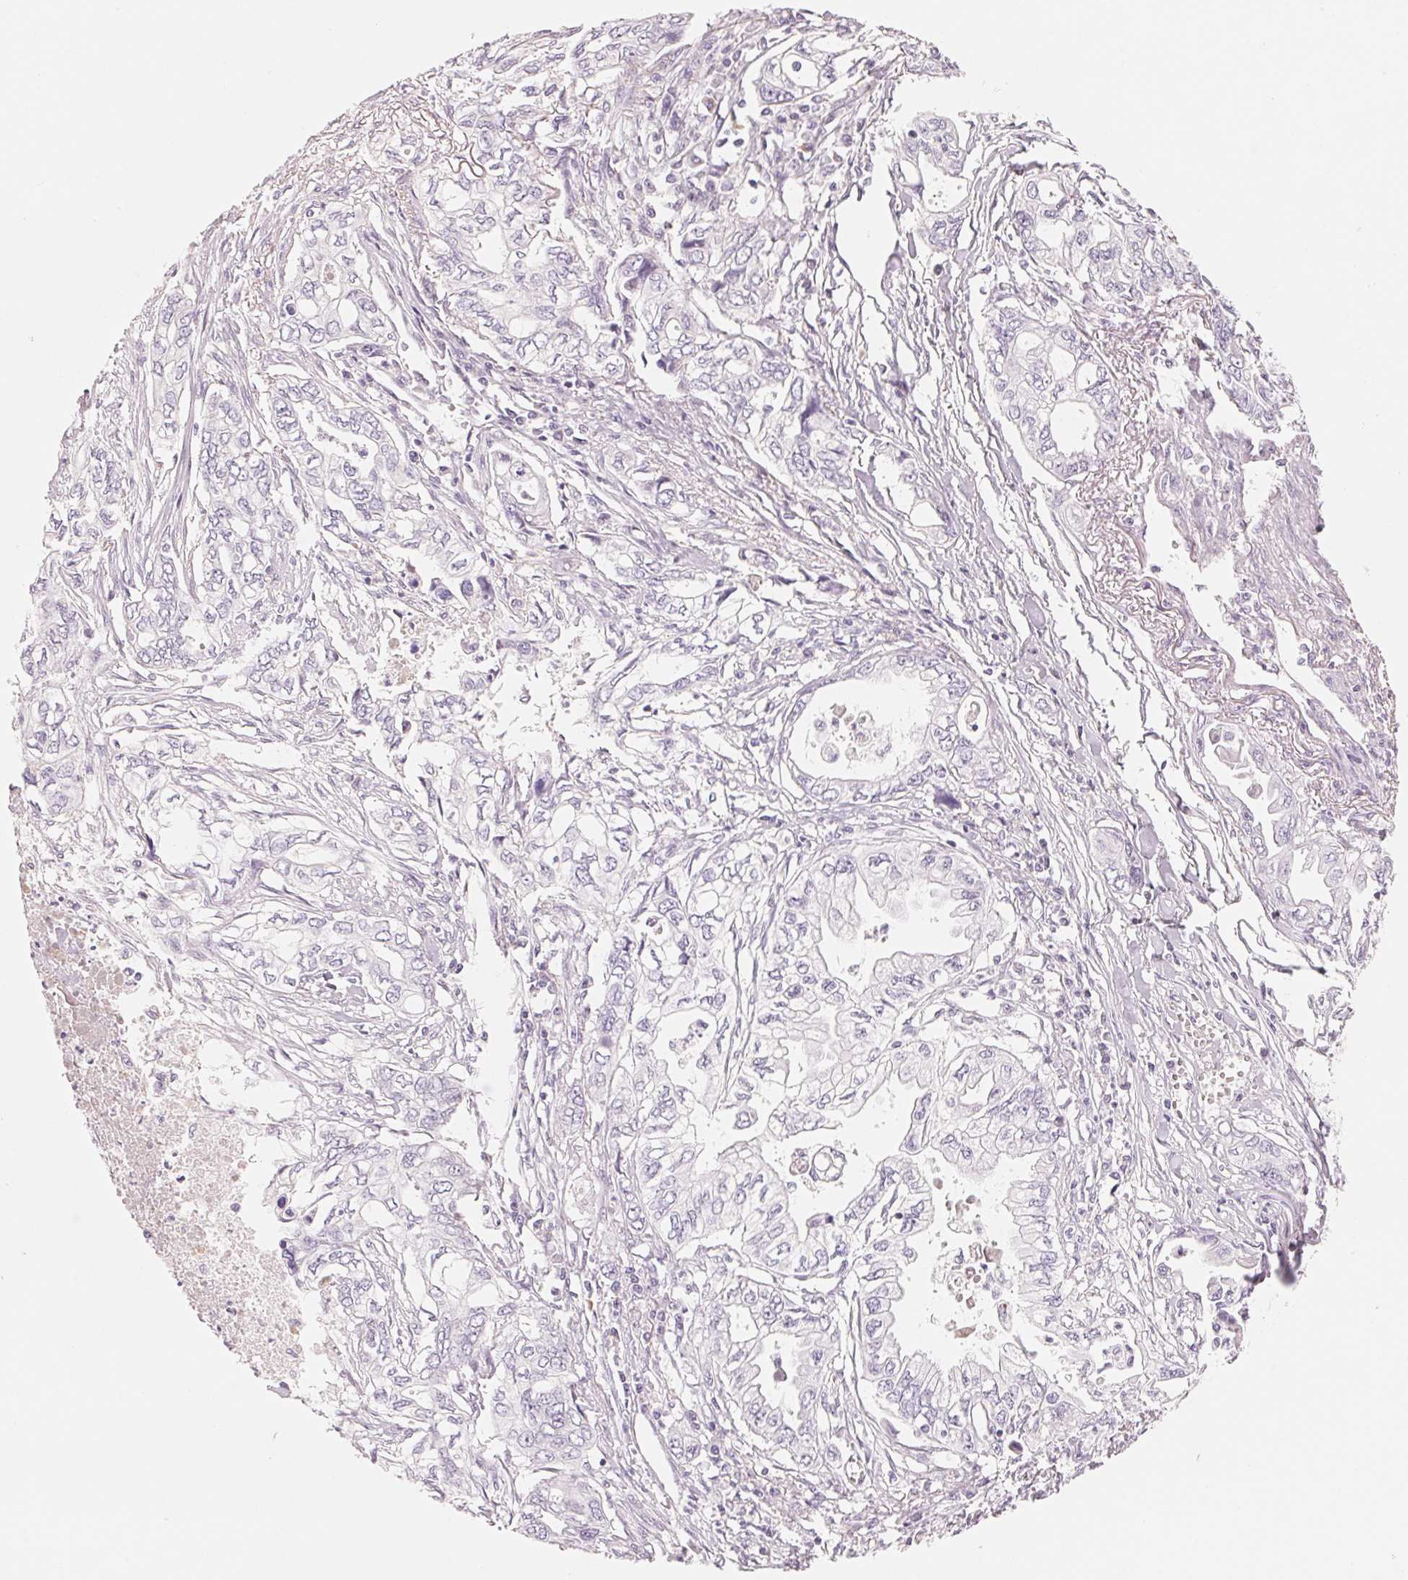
{"staining": {"intensity": "negative", "quantity": "none", "location": "none"}, "tissue": "pancreatic cancer", "cell_type": "Tumor cells", "image_type": "cancer", "snomed": [{"axis": "morphology", "description": "Adenocarcinoma, NOS"}, {"axis": "topography", "description": "Pancreas"}], "caption": "High magnification brightfield microscopy of pancreatic adenocarcinoma stained with DAB (3,3'-diaminobenzidine) (brown) and counterstained with hematoxylin (blue): tumor cells show no significant expression.", "gene": "CFHR2", "patient": {"sex": "male", "age": 68}}